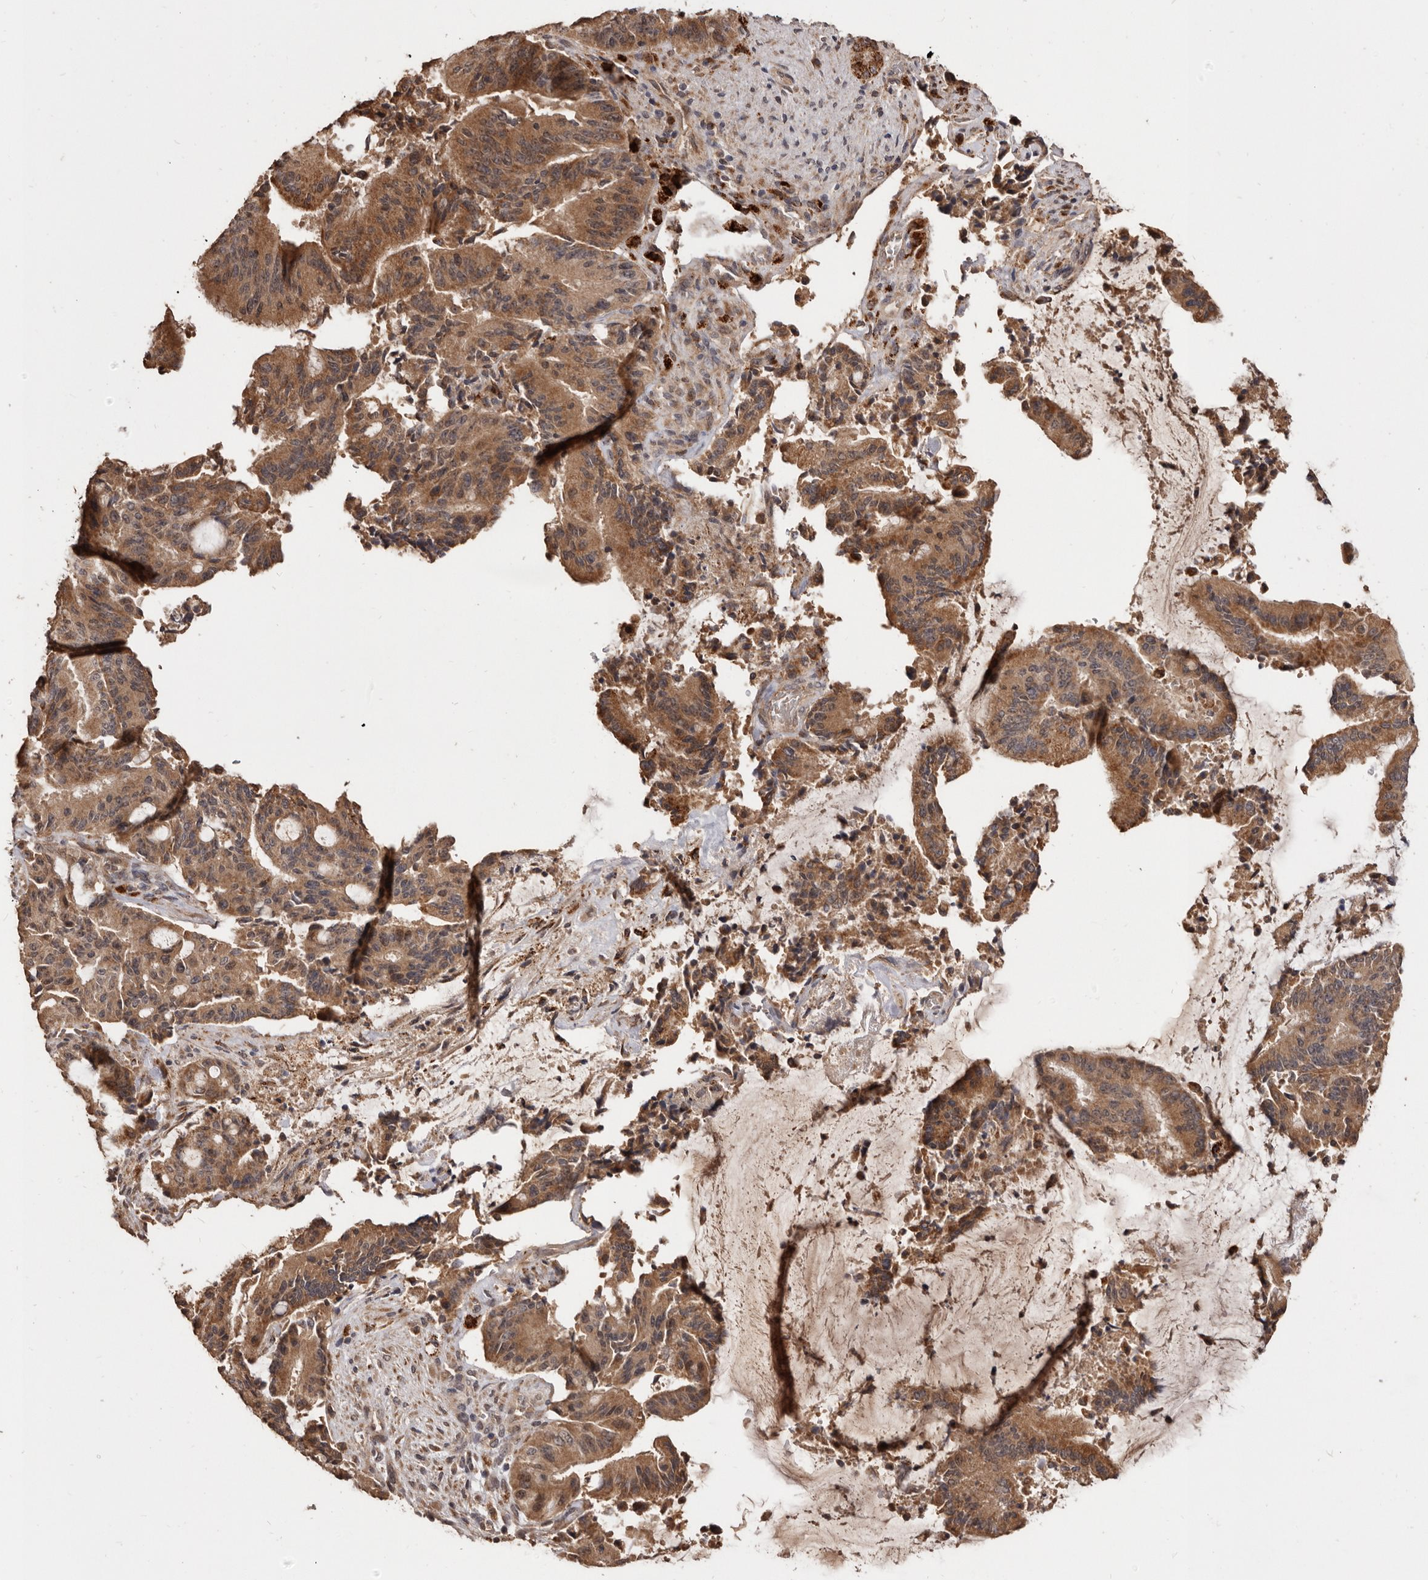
{"staining": {"intensity": "moderate", "quantity": ">75%", "location": "cytoplasmic/membranous"}, "tissue": "liver cancer", "cell_type": "Tumor cells", "image_type": "cancer", "snomed": [{"axis": "morphology", "description": "Normal tissue, NOS"}, {"axis": "morphology", "description": "Cholangiocarcinoma"}, {"axis": "topography", "description": "Liver"}, {"axis": "topography", "description": "Peripheral nerve tissue"}], "caption": "Human liver cancer (cholangiocarcinoma) stained with a protein marker exhibits moderate staining in tumor cells.", "gene": "AKAP7", "patient": {"sex": "female", "age": 73}}